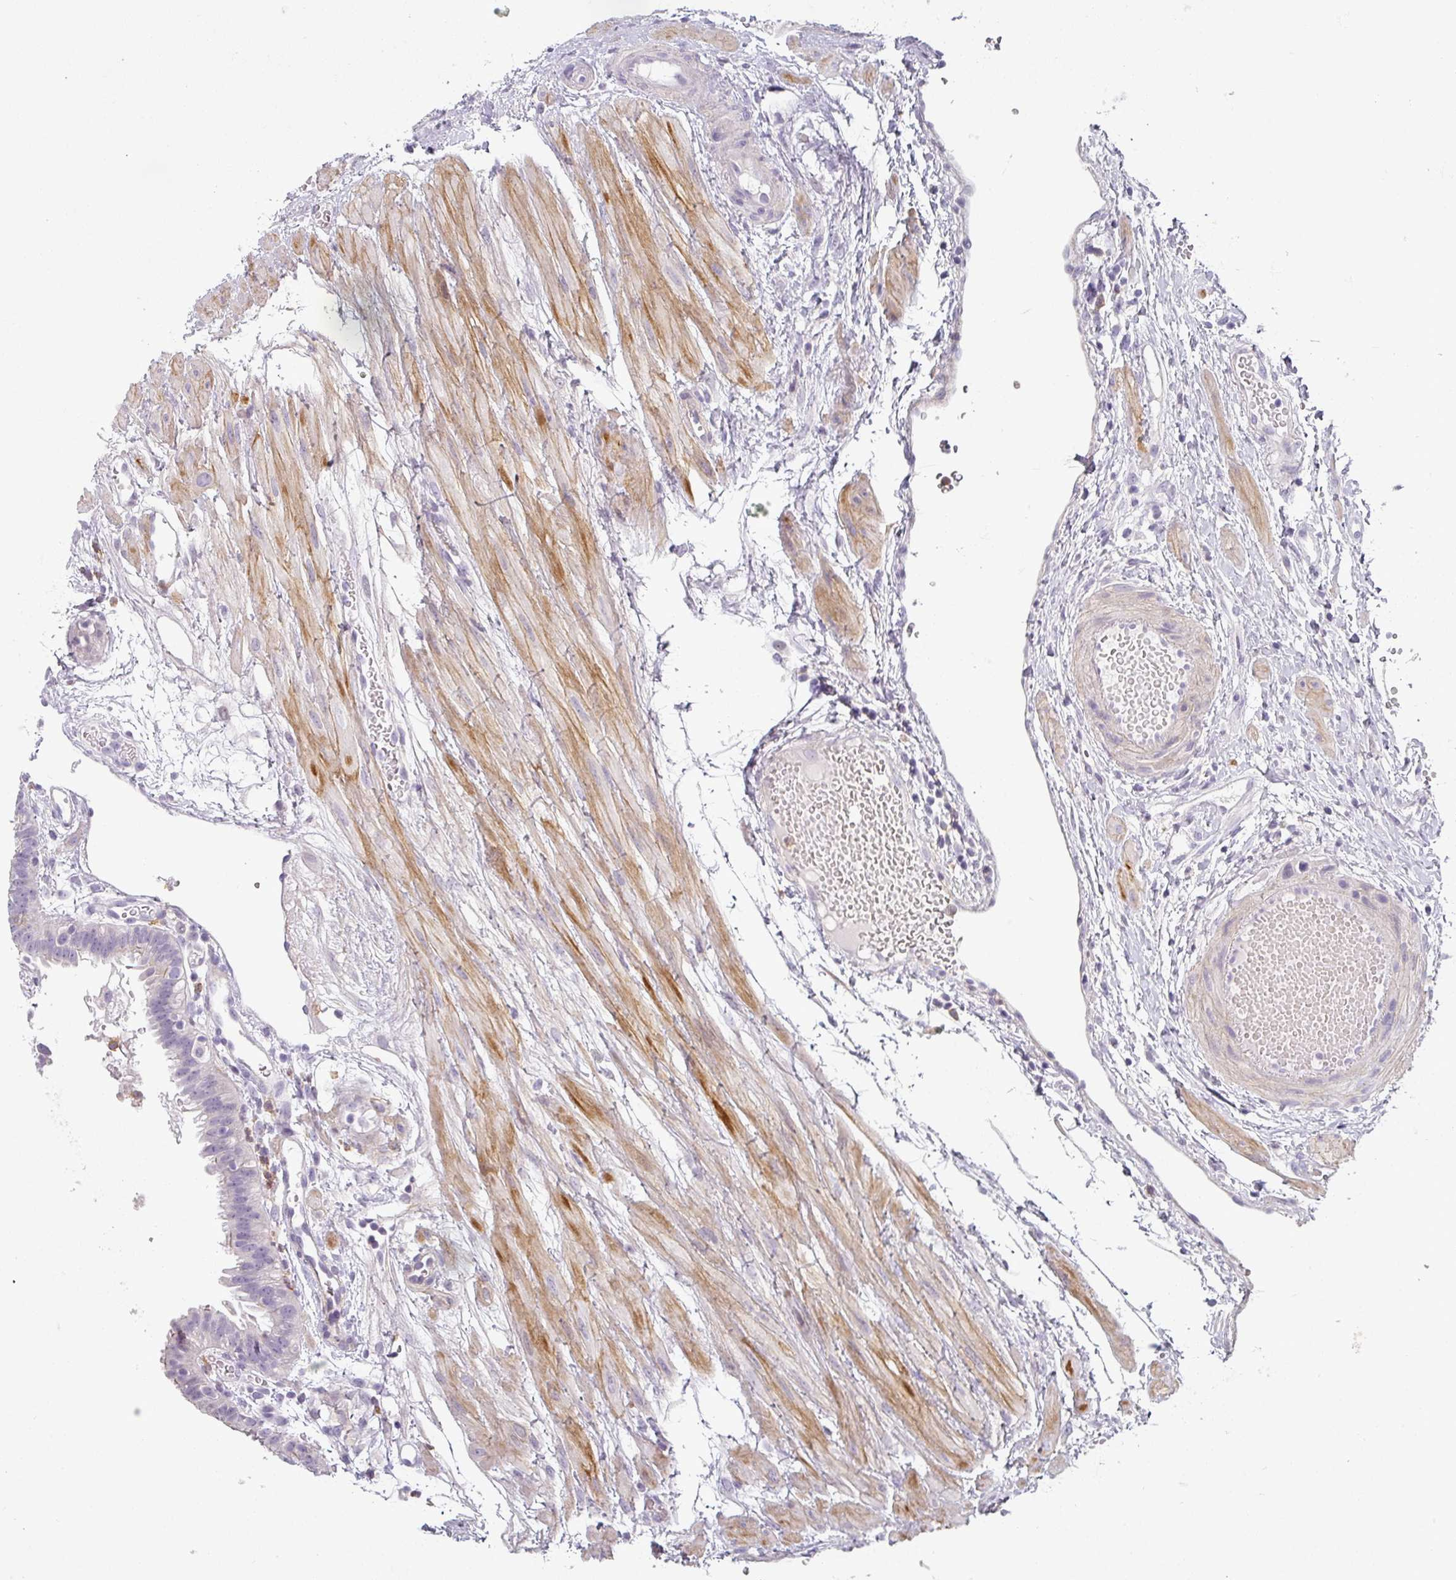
{"staining": {"intensity": "negative", "quantity": "none", "location": "none"}, "tissue": "fallopian tube", "cell_type": "Glandular cells", "image_type": "normal", "snomed": [{"axis": "morphology", "description": "Normal tissue, NOS"}, {"axis": "topography", "description": "Fallopian tube"}], "caption": "This is a histopathology image of IHC staining of unremarkable fallopian tube, which shows no expression in glandular cells. The staining was performed using DAB (3,3'-diaminobenzidine) to visualize the protein expression in brown, while the nuclei were stained in blue with hematoxylin (Magnification: 20x).", "gene": "BTLA", "patient": {"sex": "female", "age": 37}}